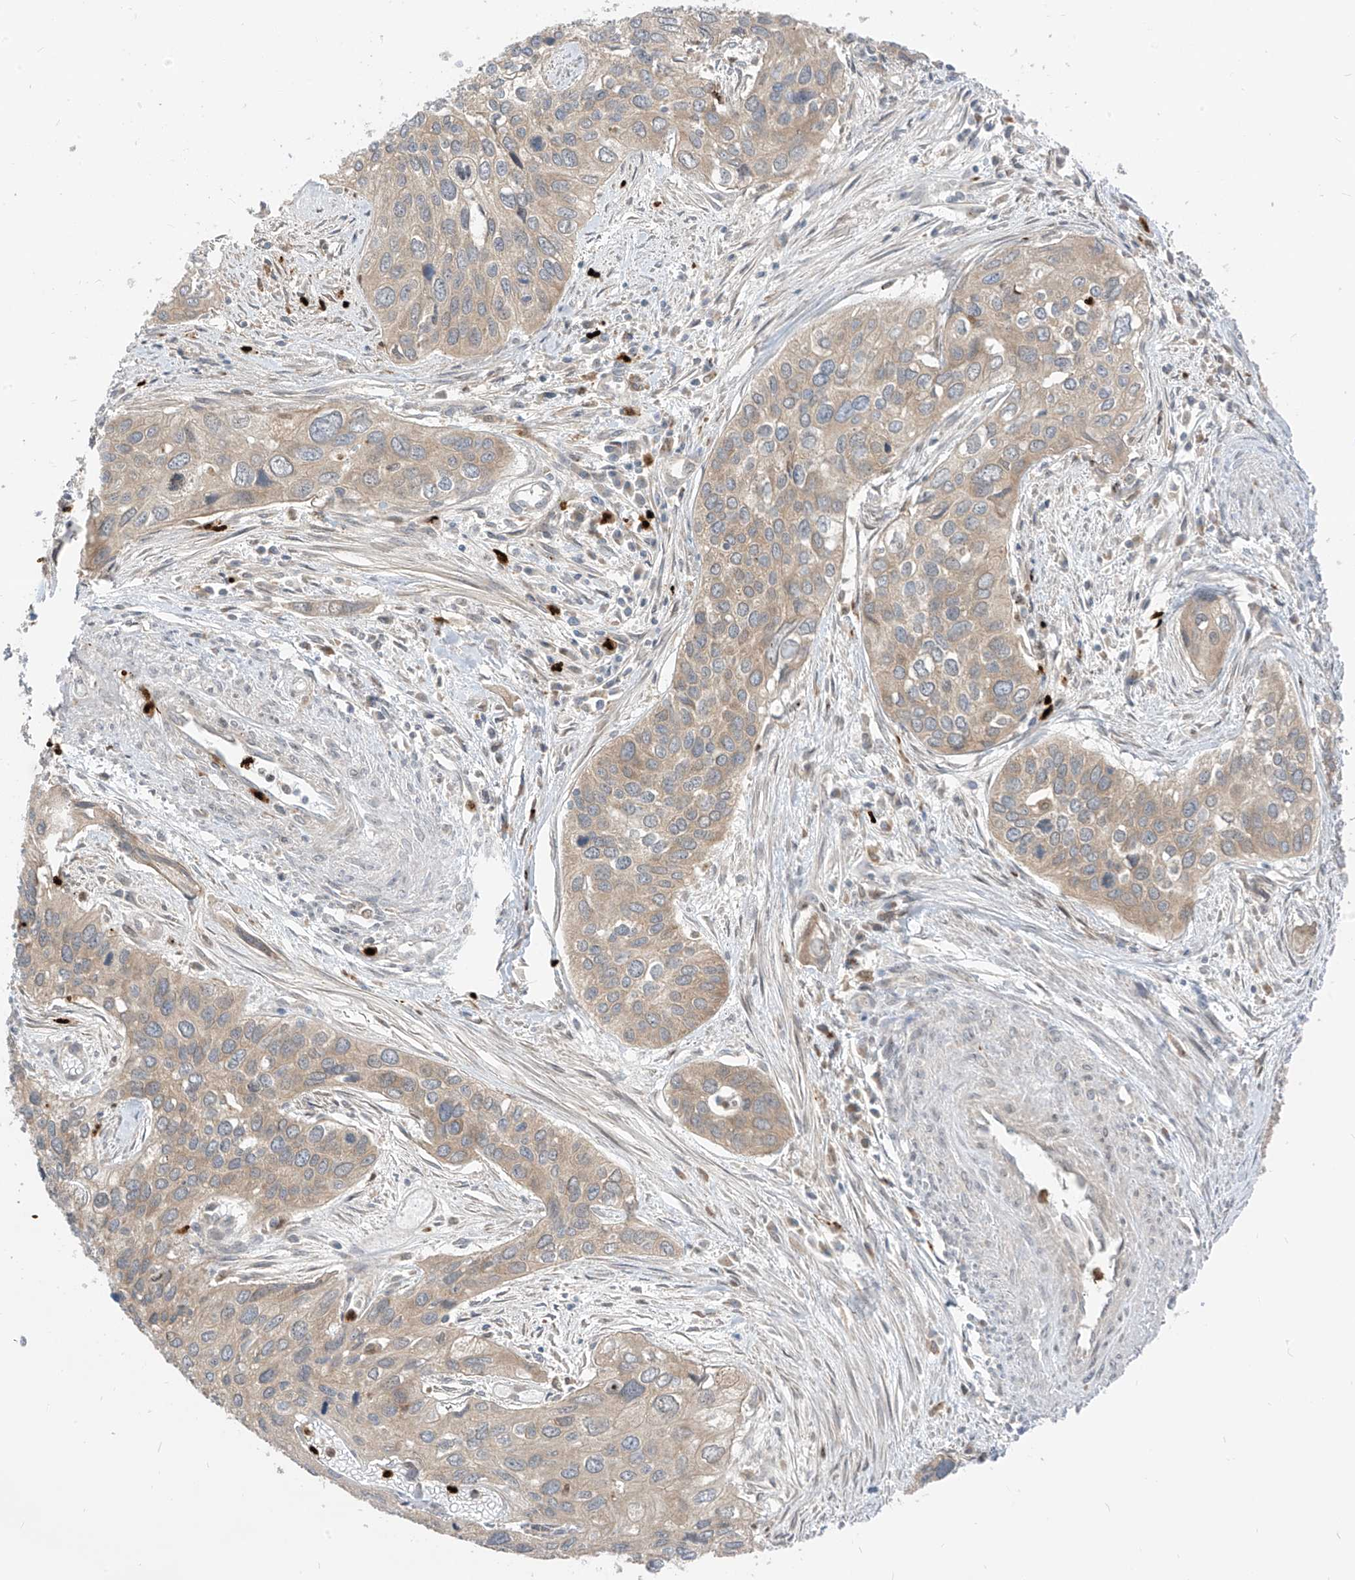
{"staining": {"intensity": "weak", "quantity": ">75%", "location": "cytoplasmic/membranous"}, "tissue": "cervical cancer", "cell_type": "Tumor cells", "image_type": "cancer", "snomed": [{"axis": "morphology", "description": "Squamous cell carcinoma, NOS"}, {"axis": "topography", "description": "Cervix"}], "caption": "This is a photomicrograph of immunohistochemistry (IHC) staining of cervical cancer, which shows weak staining in the cytoplasmic/membranous of tumor cells.", "gene": "CNKSR1", "patient": {"sex": "female", "age": 55}}